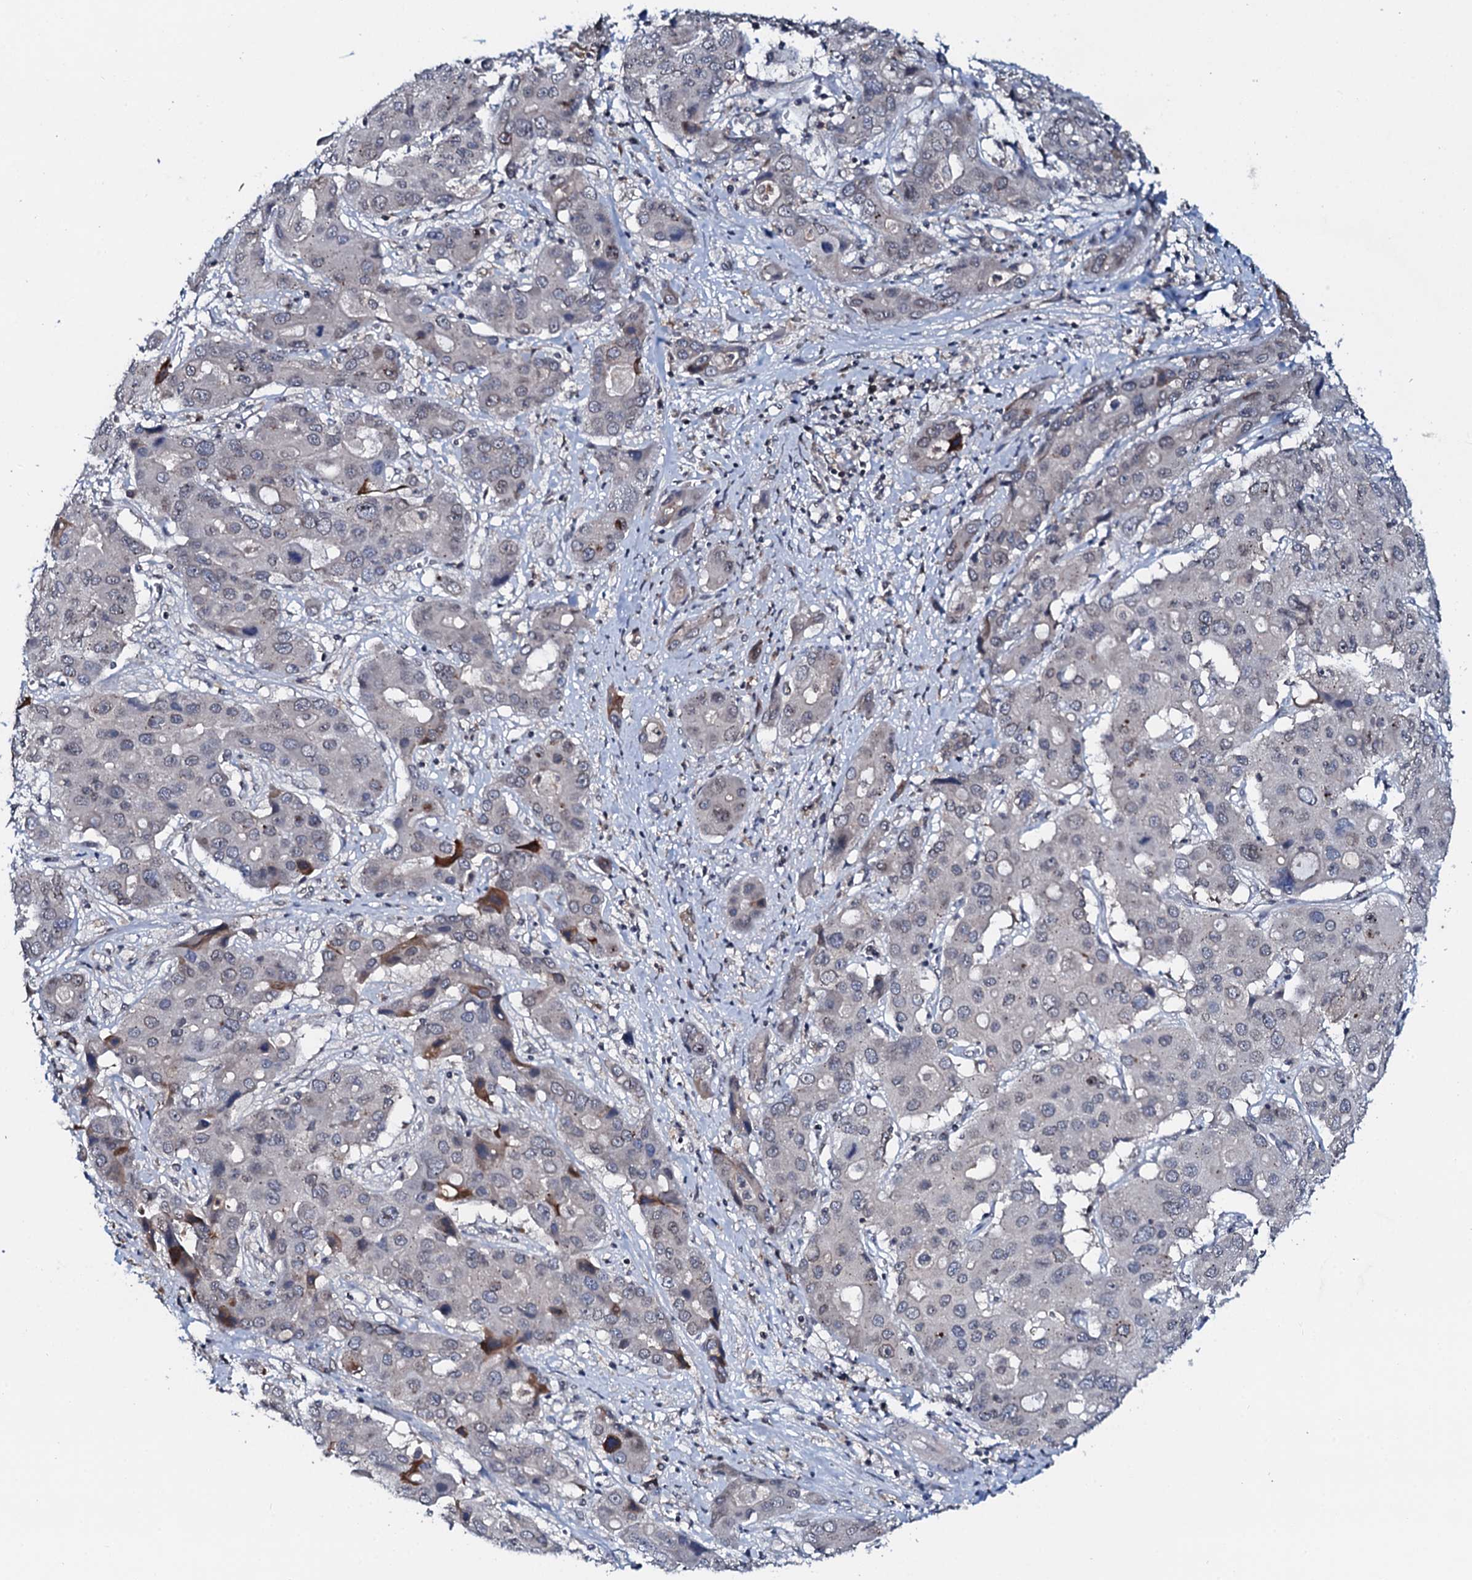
{"staining": {"intensity": "moderate", "quantity": "<25%", "location": "cytoplasmic/membranous"}, "tissue": "liver cancer", "cell_type": "Tumor cells", "image_type": "cancer", "snomed": [{"axis": "morphology", "description": "Cholangiocarcinoma"}, {"axis": "topography", "description": "Liver"}], "caption": "Tumor cells demonstrate low levels of moderate cytoplasmic/membranous positivity in approximately <25% of cells in human liver cancer. The staining was performed using DAB to visualize the protein expression in brown, while the nuclei were stained in blue with hematoxylin (Magnification: 20x).", "gene": "SNTA1", "patient": {"sex": "male", "age": 67}}